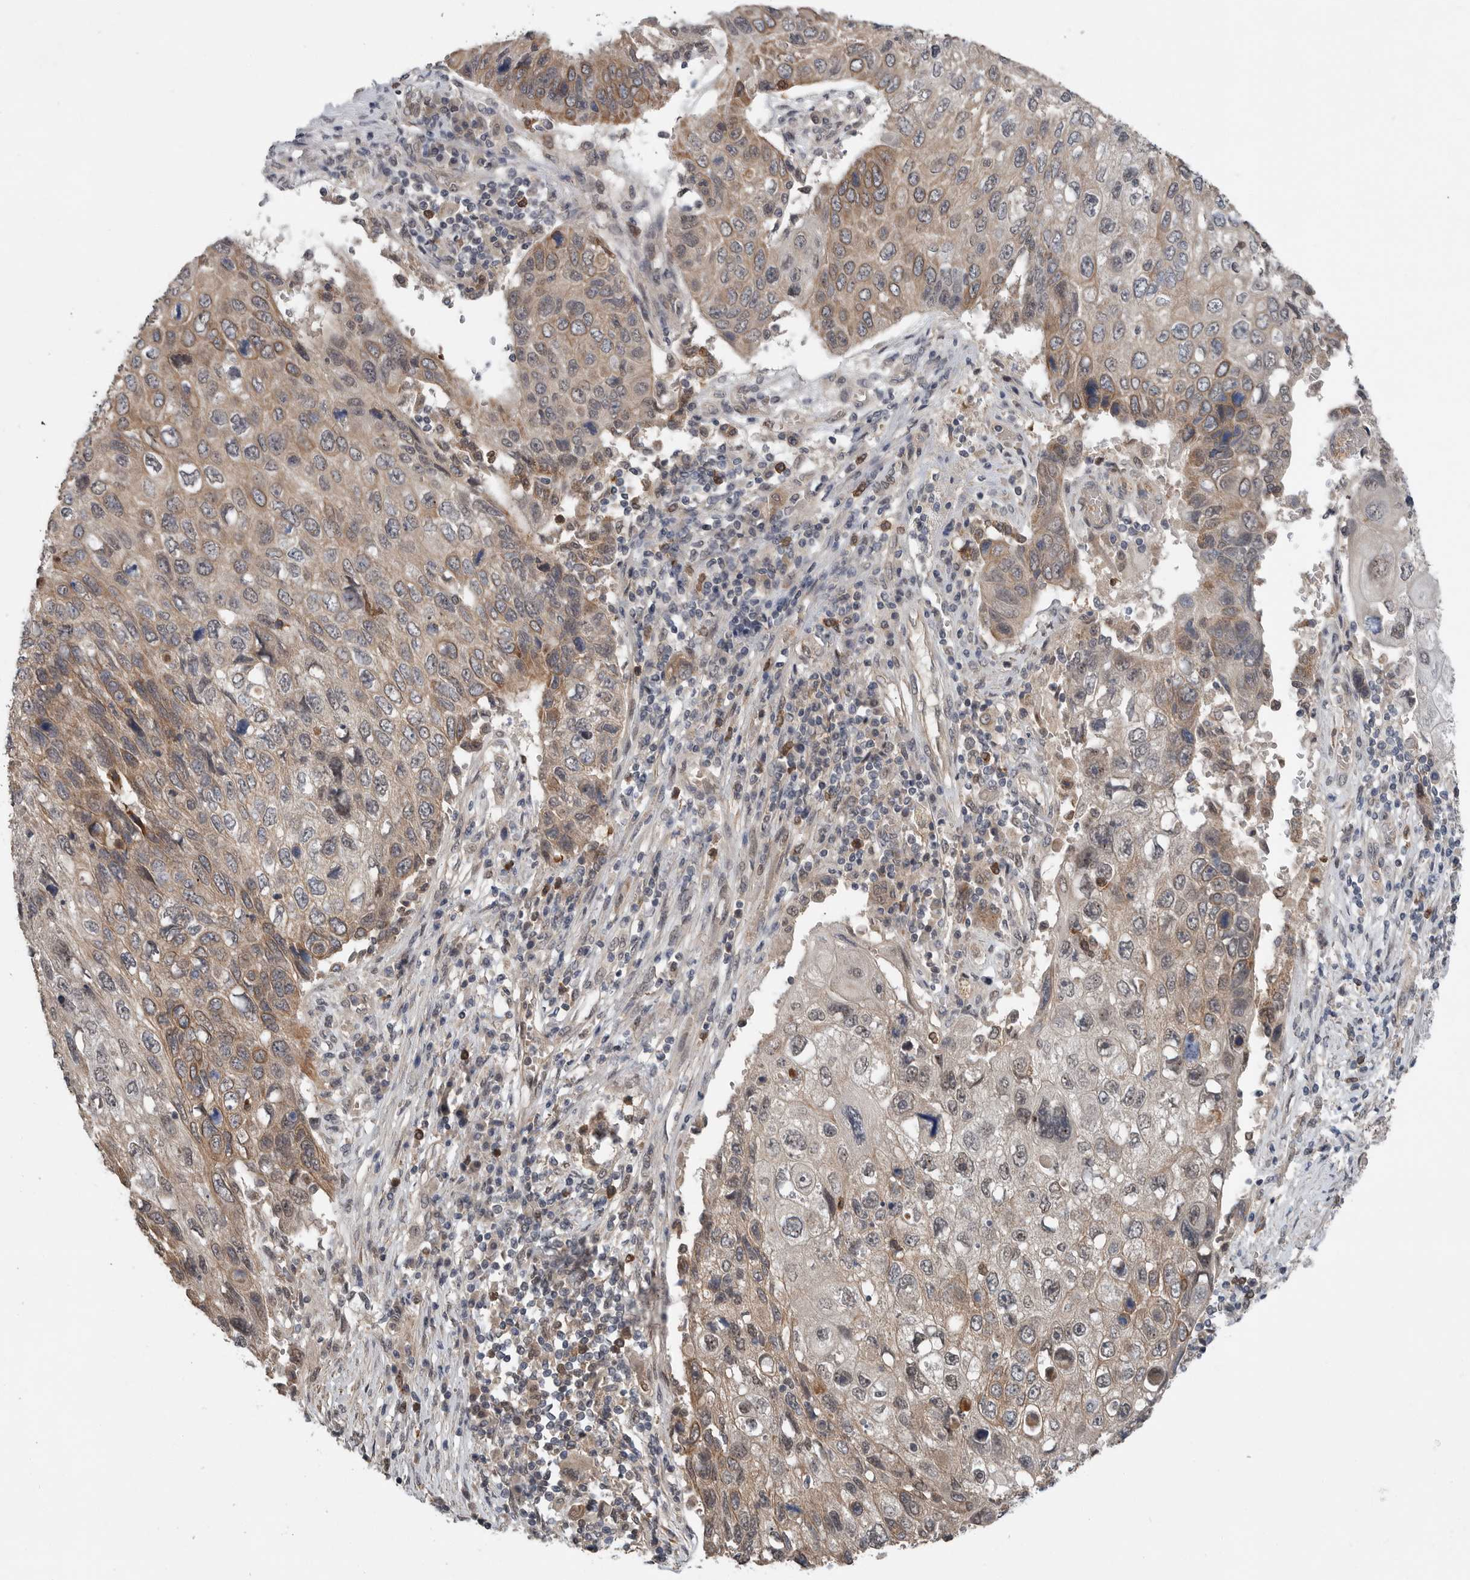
{"staining": {"intensity": "weak", "quantity": "25%-75%", "location": "cytoplasmic/membranous"}, "tissue": "lung cancer", "cell_type": "Tumor cells", "image_type": "cancer", "snomed": [{"axis": "morphology", "description": "Squamous cell carcinoma, NOS"}, {"axis": "topography", "description": "Lung"}], "caption": "Immunohistochemical staining of human lung cancer (squamous cell carcinoma) demonstrates weak cytoplasmic/membranous protein expression in approximately 25%-75% of tumor cells.", "gene": "SCP2", "patient": {"sex": "male", "age": 61}}